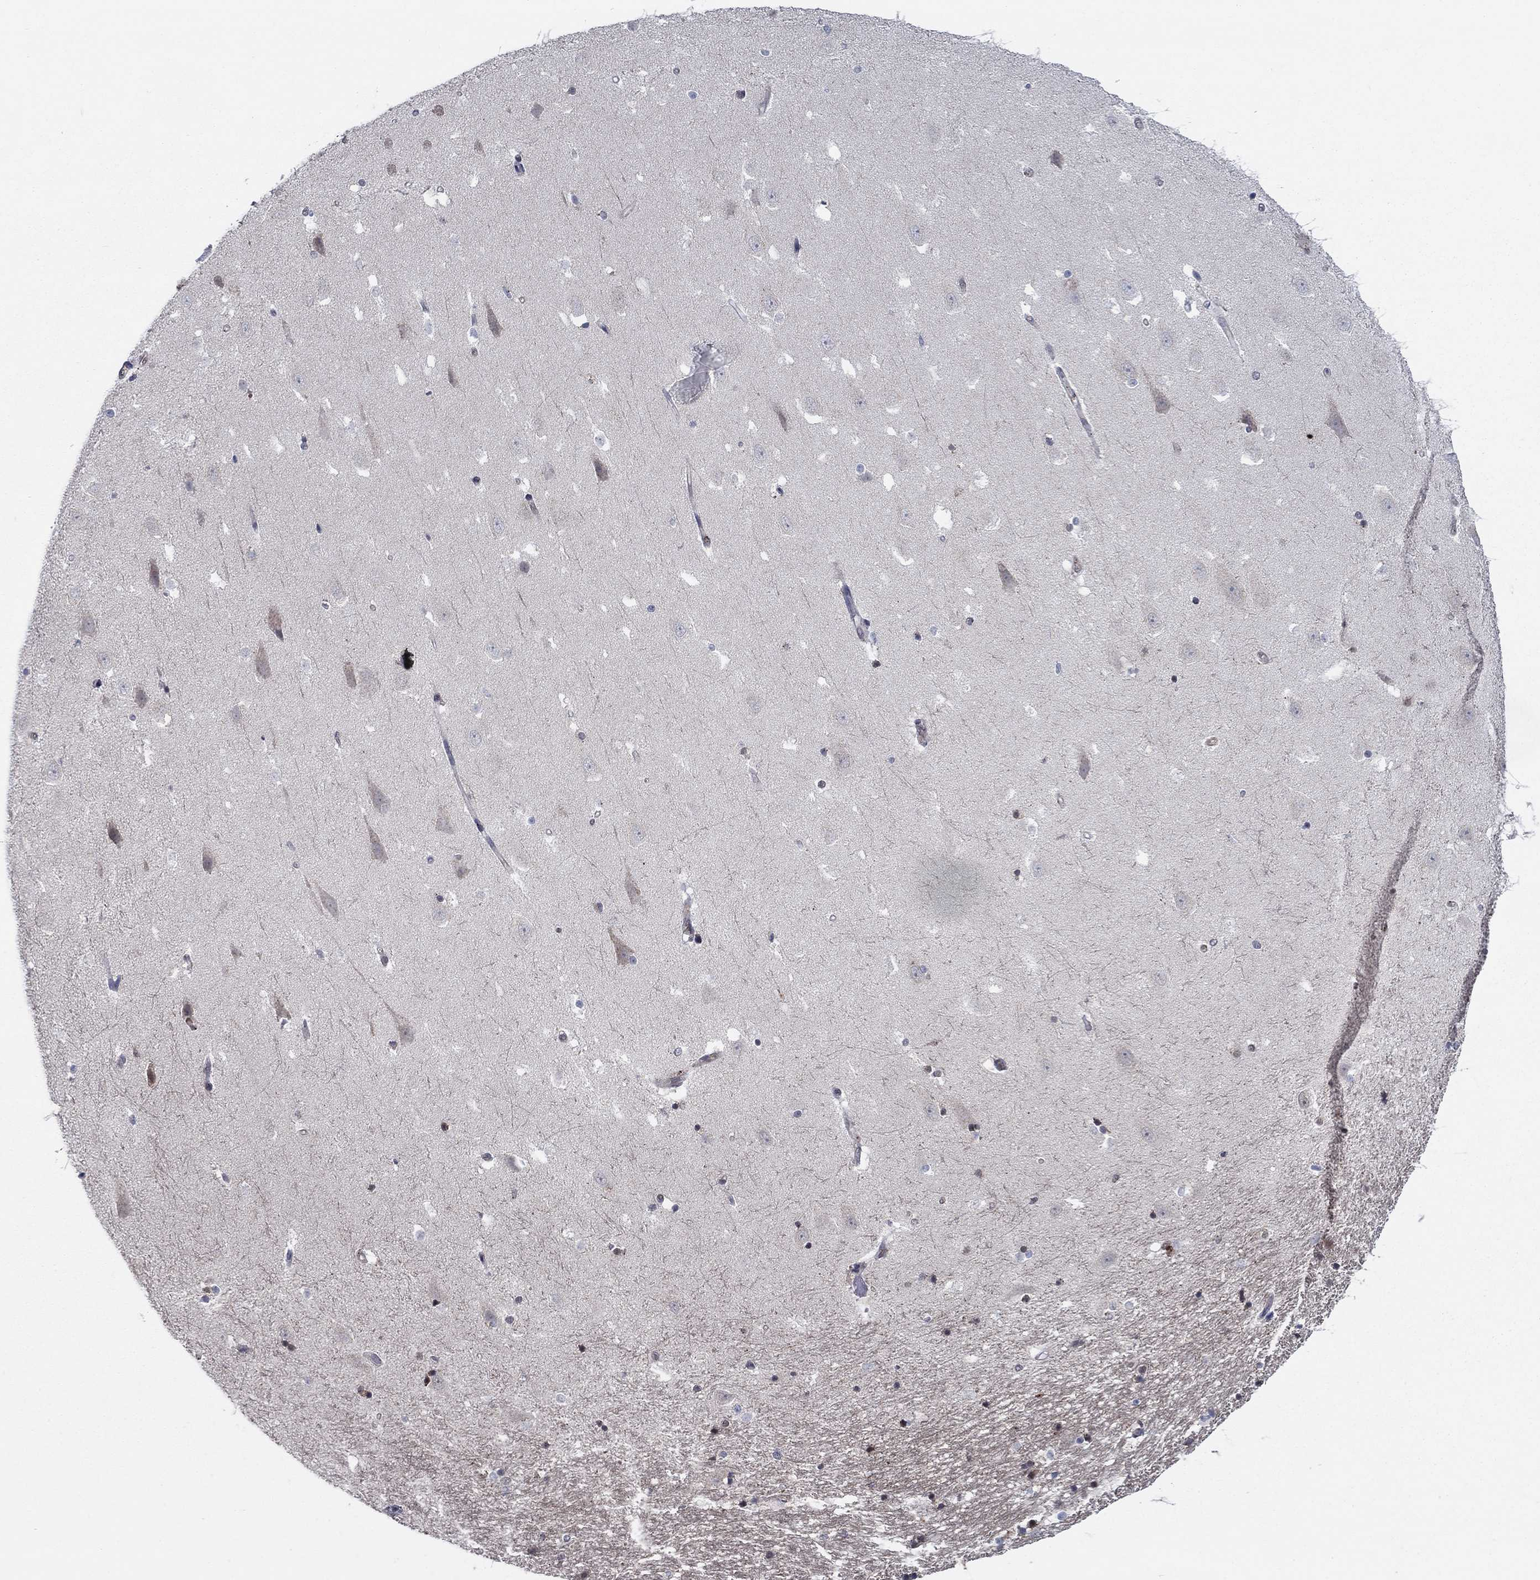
{"staining": {"intensity": "weak", "quantity": "<25%", "location": "nuclear"}, "tissue": "hippocampus", "cell_type": "Glial cells", "image_type": "normal", "snomed": [{"axis": "morphology", "description": "Normal tissue, NOS"}, {"axis": "topography", "description": "Hippocampus"}], "caption": "A photomicrograph of hippocampus stained for a protein exhibits no brown staining in glial cells.", "gene": "SH3RF1", "patient": {"sex": "male", "age": 49}}